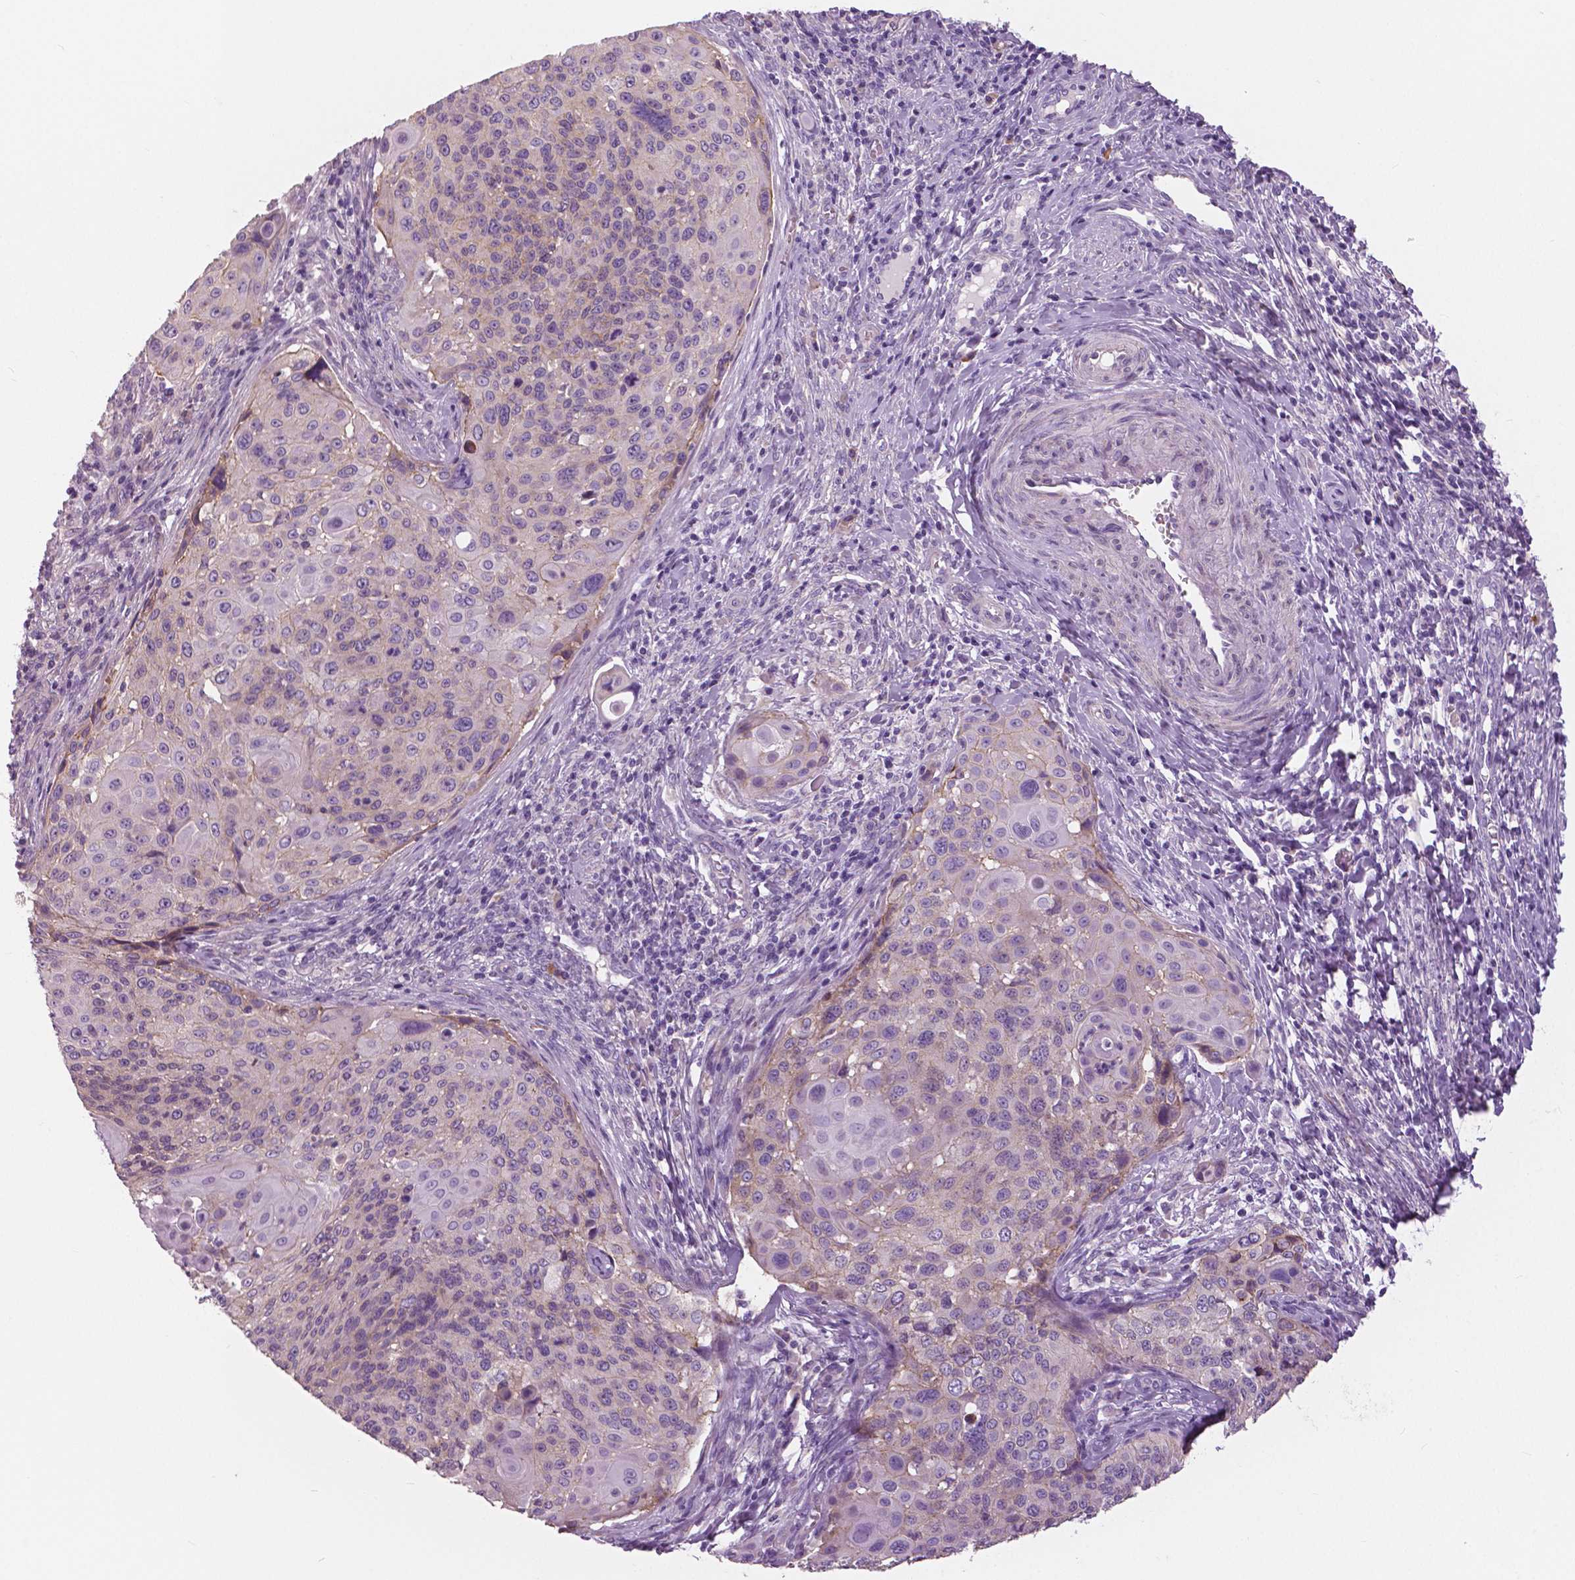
{"staining": {"intensity": "negative", "quantity": "none", "location": "none"}, "tissue": "cervical cancer", "cell_type": "Tumor cells", "image_type": "cancer", "snomed": [{"axis": "morphology", "description": "Squamous cell carcinoma, NOS"}, {"axis": "topography", "description": "Cervix"}], "caption": "Tumor cells show no significant protein staining in cervical cancer (squamous cell carcinoma).", "gene": "SERPINI1", "patient": {"sex": "female", "age": 49}}